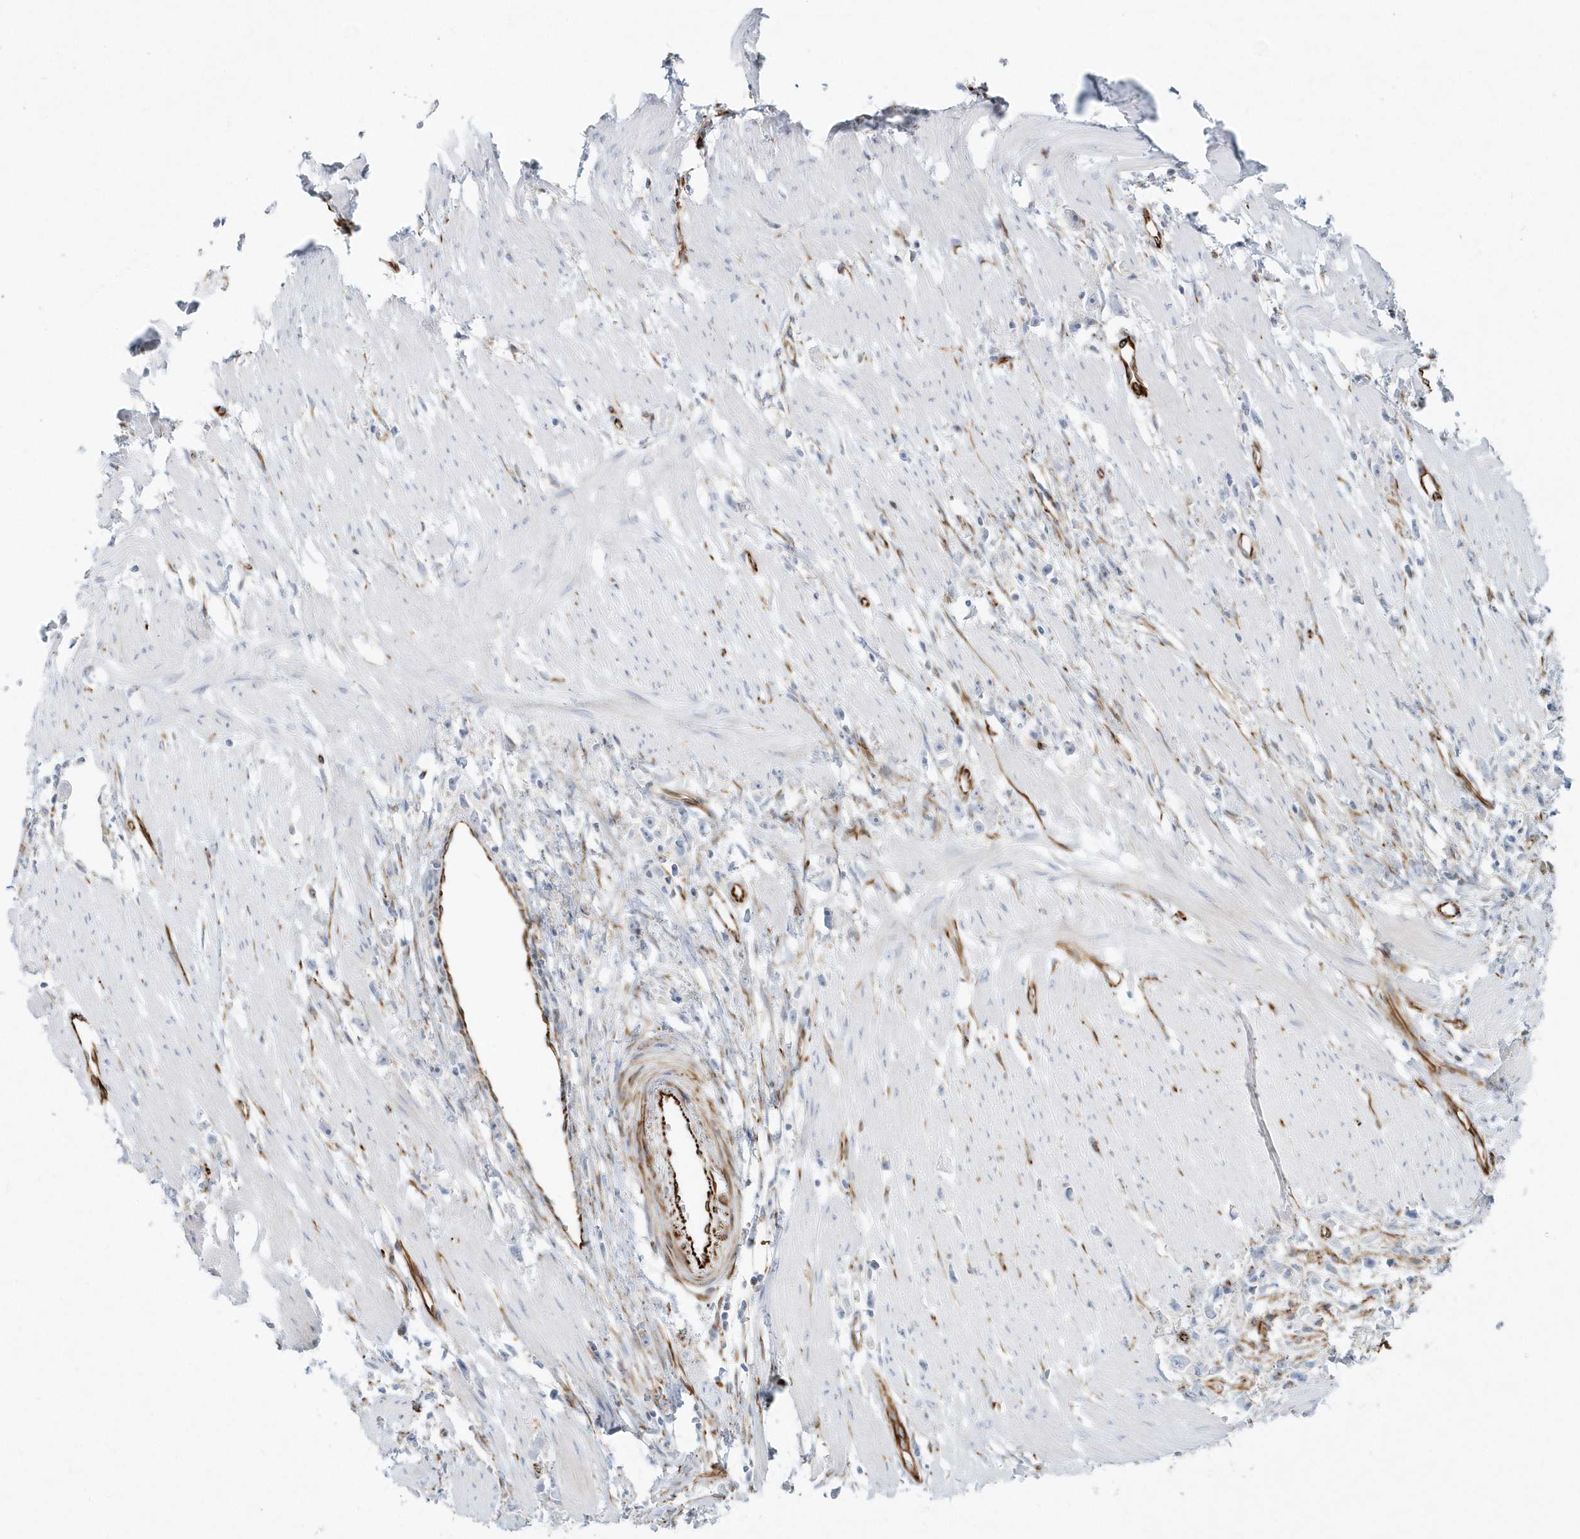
{"staining": {"intensity": "negative", "quantity": "none", "location": "none"}, "tissue": "stomach cancer", "cell_type": "Tumor cells", "image_type": "cancer", "snomed": [{"axis": "morphology", "description": "Adenocarcinoma, NOS"}, {"axis": "topography", "description": "Stomach"}], "caption": "IHC image of adenocarcinoma (stomach) stained for a protein (brown), which demonstrates no positivity in tumor cells.", "gene": "PPIL6", "patient": {"sex": "female", "age": 59}}